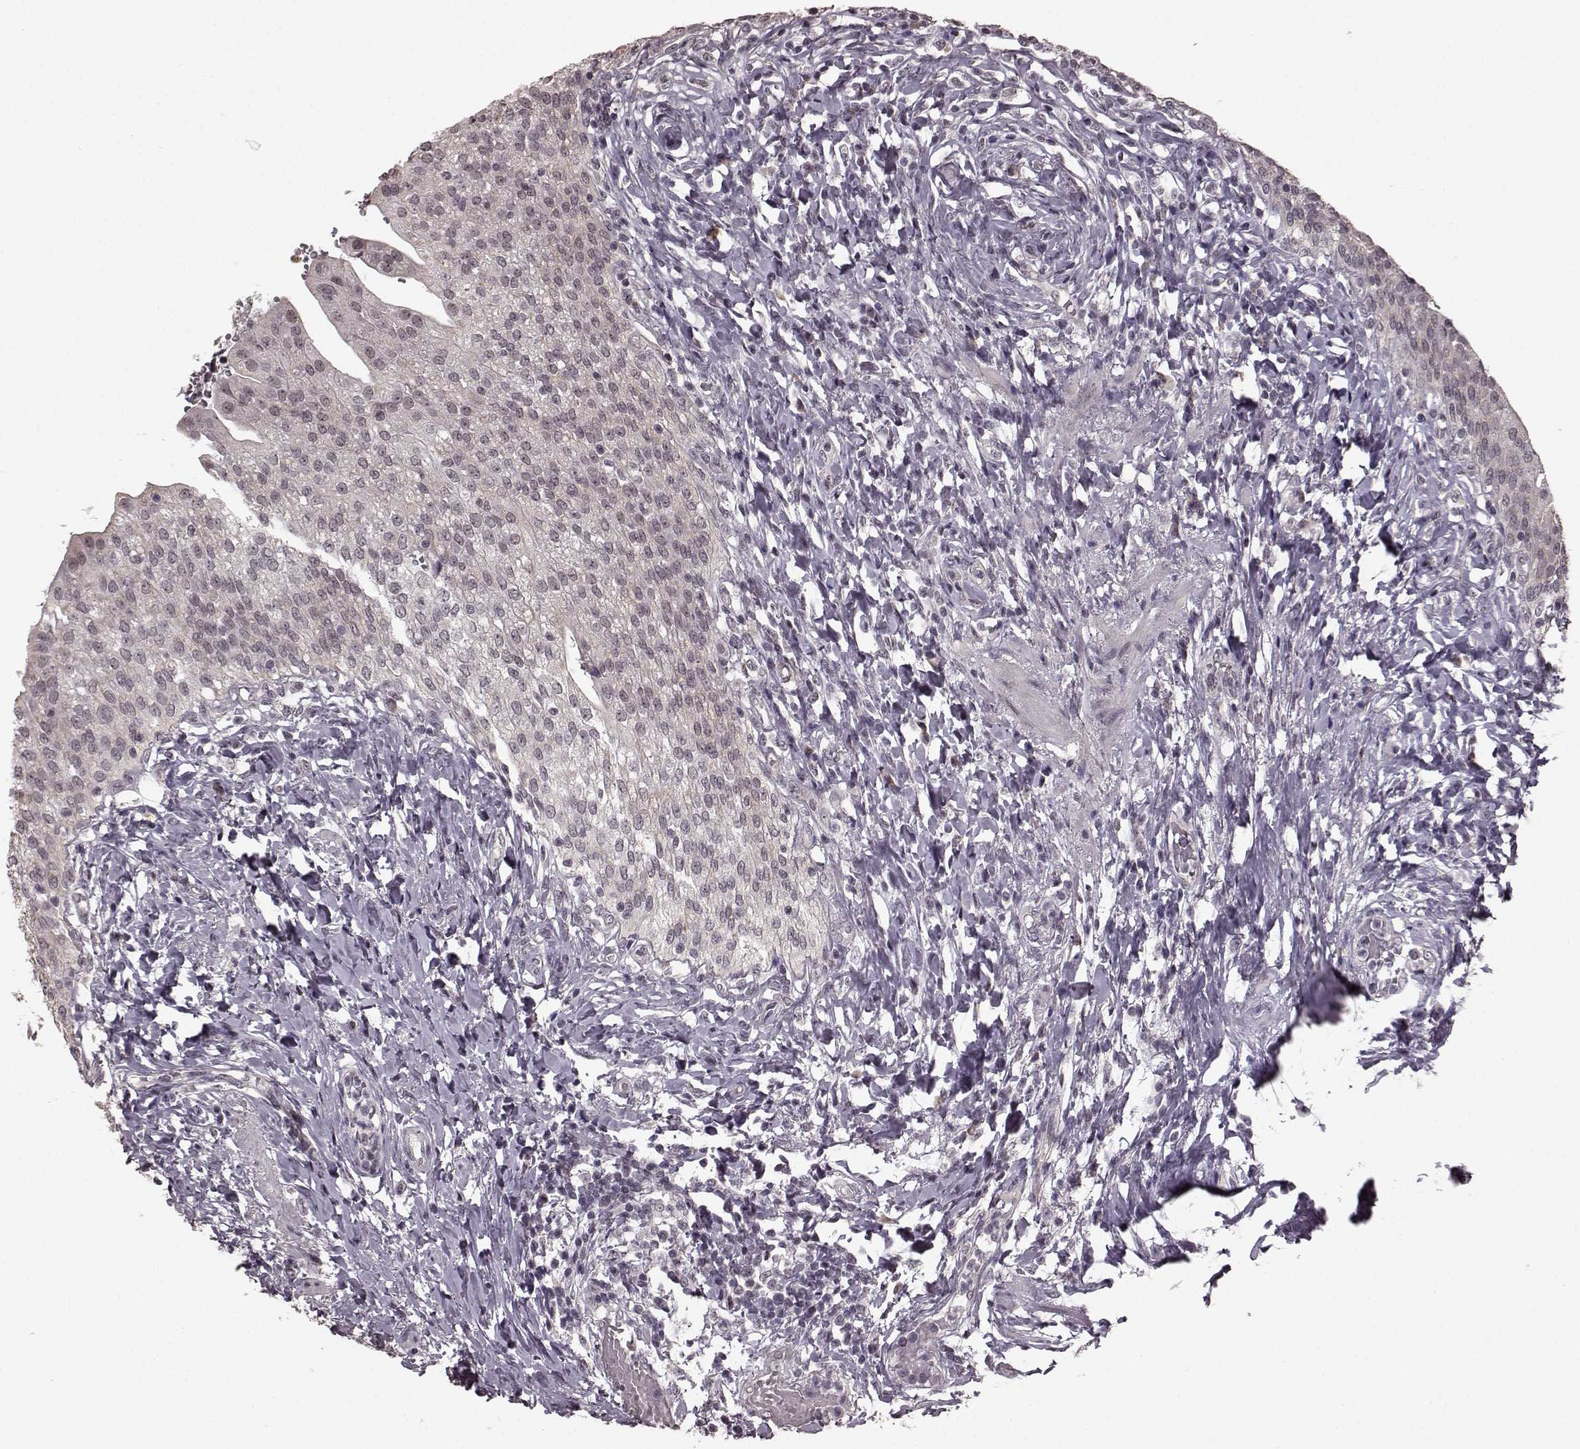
{"staining": {"intensity": "weak", "quantity": "25%-75%", "location": "nuclear"}, "tissue": "urinary bladder", "cell_type": "Urothelial cells", "image_type": "normal", "snomed": [{"axis": "morphology", "description": "Normal tissue, NOS"}, {"axis": "morphology", "description": "Inflammation, NOS"}, {"axis": "topography", "description": "Urinary bladder"}], "caption": "Urothelial cells display low levels of weak nuclear positivity in about 25%-75% of cells in benign urinary bladder.", "gene": "PLCB4", "patient": {"sex": "male", "age": 64}}